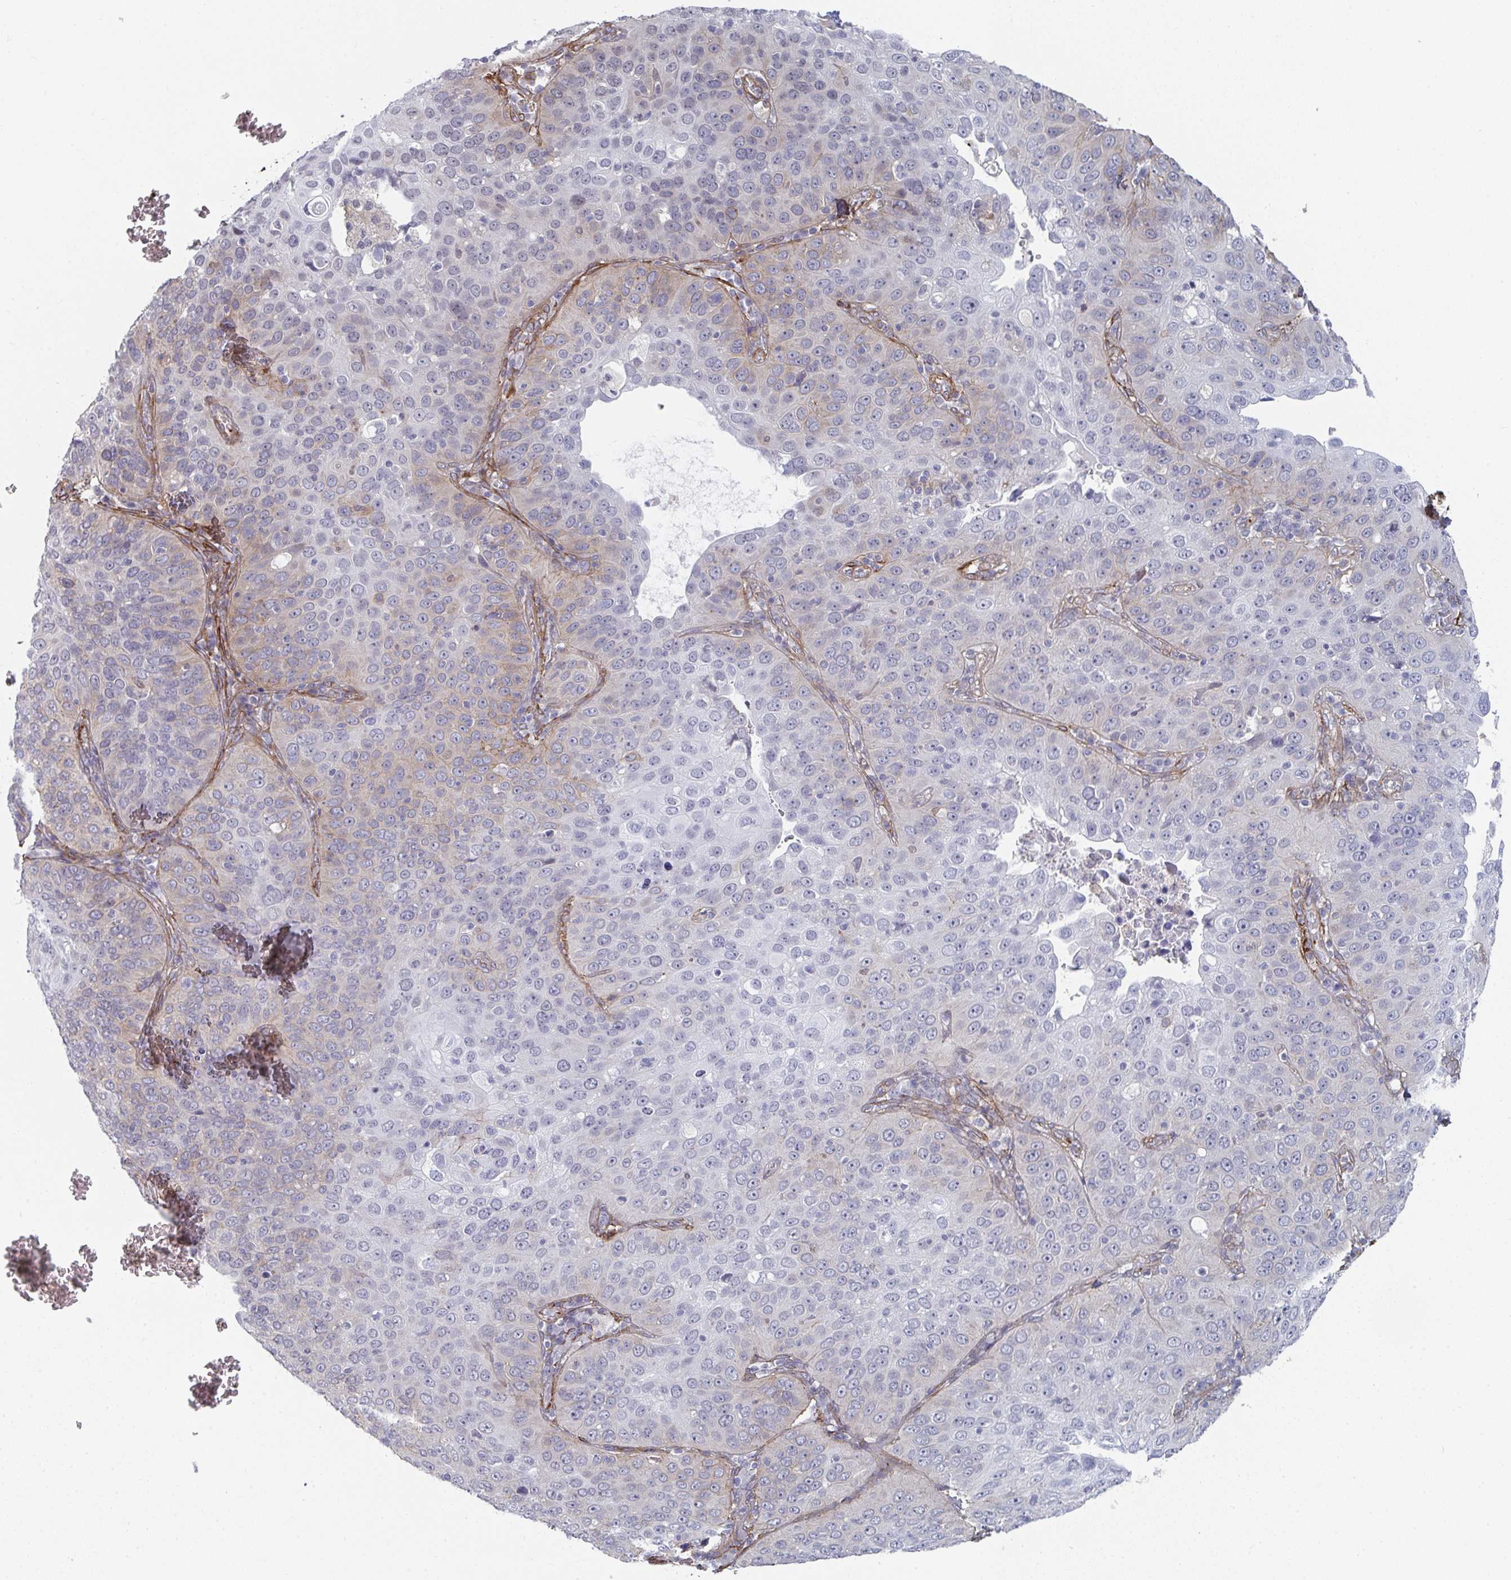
{"staining": {"intensity": "weak", "quantity": "25%-75%", "location": "cytoplasmic/membranous"}, "tissue": "cervical cancer", "cell_type": "Tumor cells", "image_type": "cancer", "snomed": [{"axis": "morphology", "description": "Squamous cell carcinoma, NOS"}, {"axis": "topography", "description": "Cervix"}], "caption": "DAB immunohistochemical staining of human squamous cell carcinoma (cervical) shows weak cytoplasmic/membranous protein positivity in about 25%-75% of tumor cells. (IHC, brightfield microscopy, high magnification).", "gene": "NEURL4", "patient": {"sex": "female", "age": 36}}